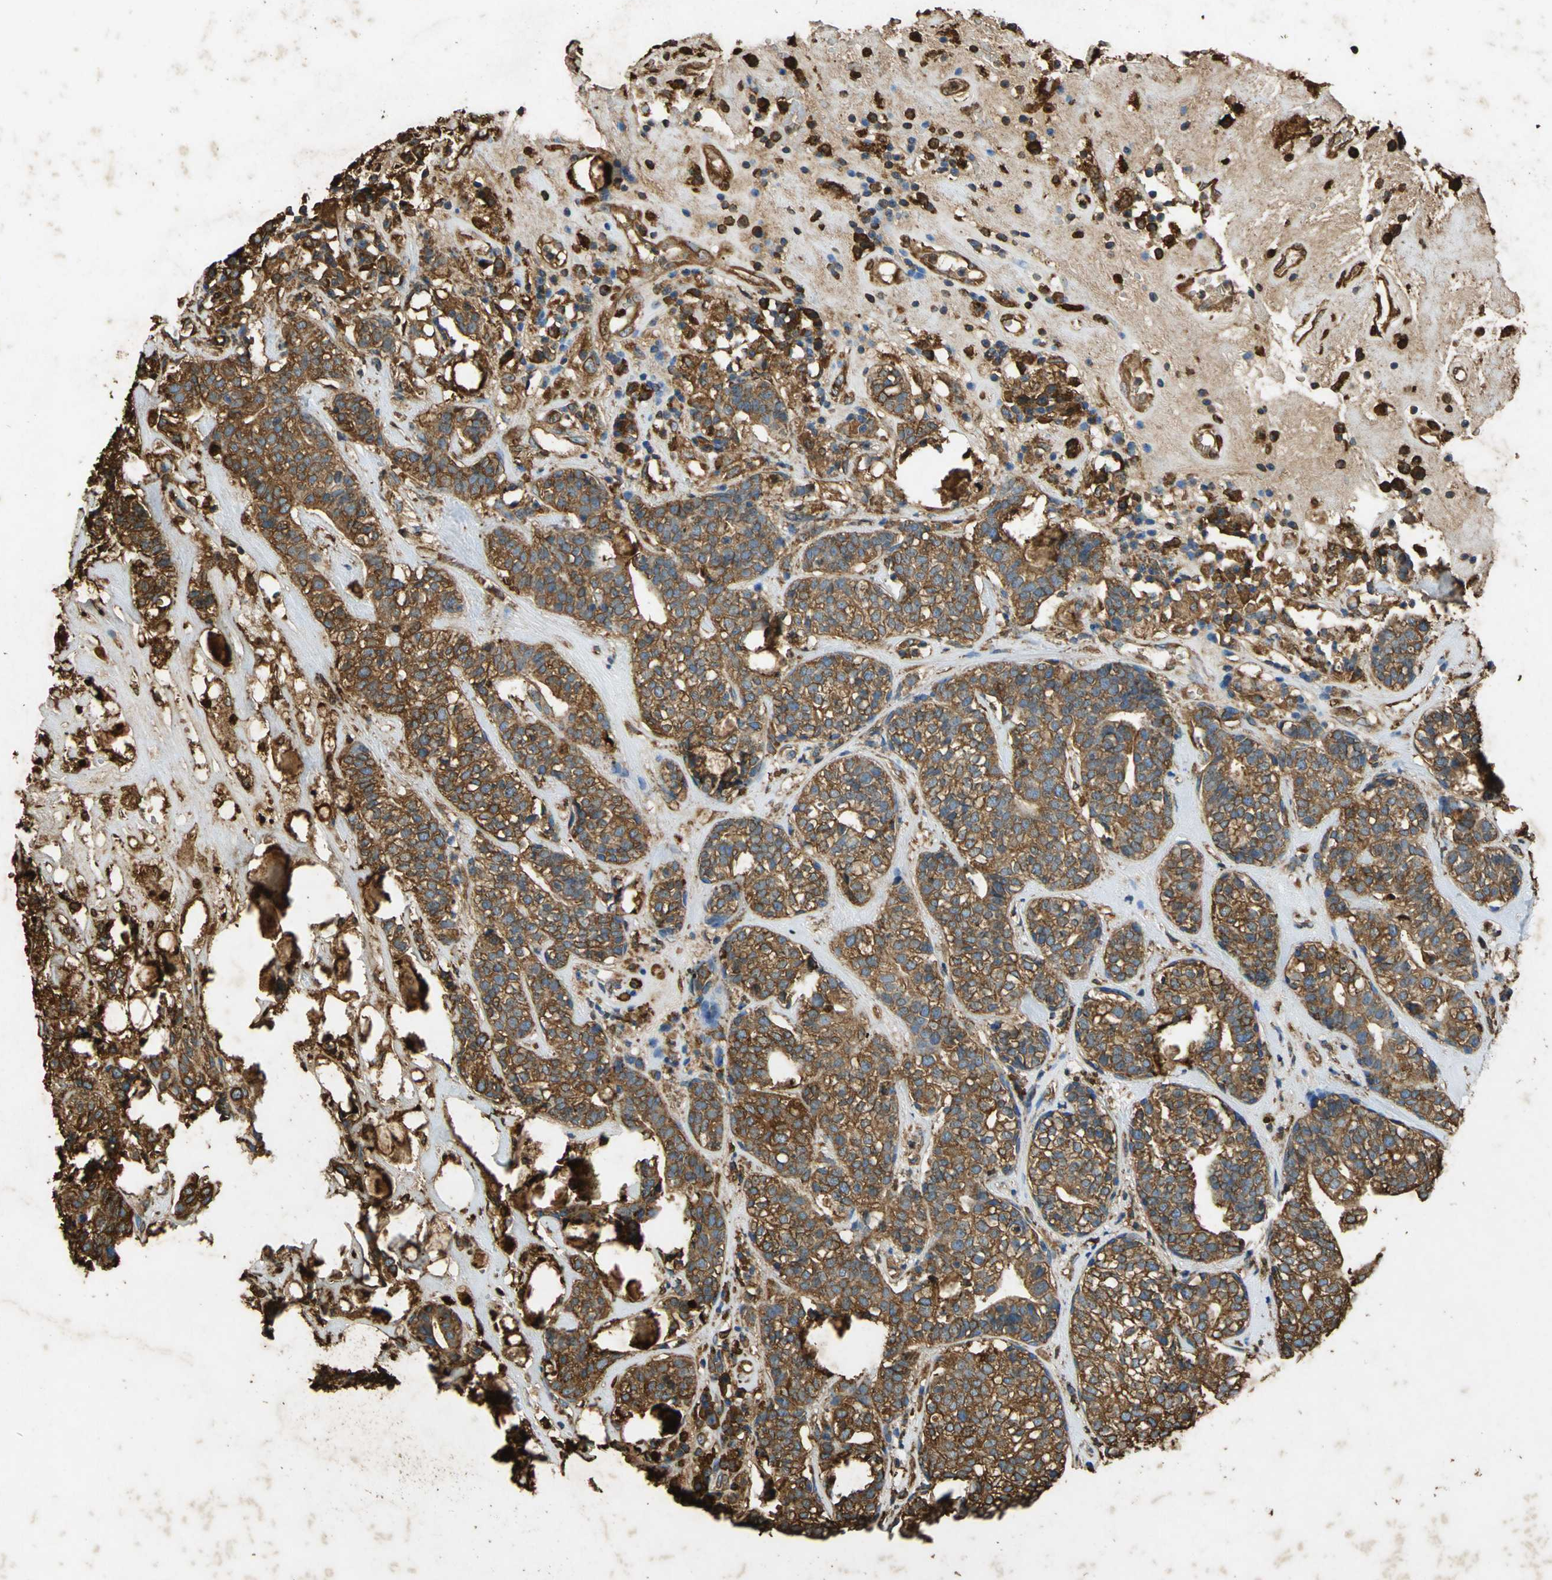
{"staining": {"intensity": "moderate", "quantity": ">75%", "location": "cytoplasmic/membranous"}, "tissue": "head and neck cancer", "cell_type": "Tumor cells", "image_type": "cancer", "snomed": [{"axis": "morphology", "description": "Adenocarcinoma, NOS"}, {"axis": "topography", "description": "Salivary gland"}, {"axis": "topography", "description": "Head-Neck"}], "caption": "IHC micrograph of human adenocarcinoma (head and neck) stained for a protein (brown), which reveals medium levels of moderate cytoplasmic/membranous staining in approximately >75% of tumor cells.", "gene": "HSP90B1", "patient": {"sex": "female", "age": 65}}